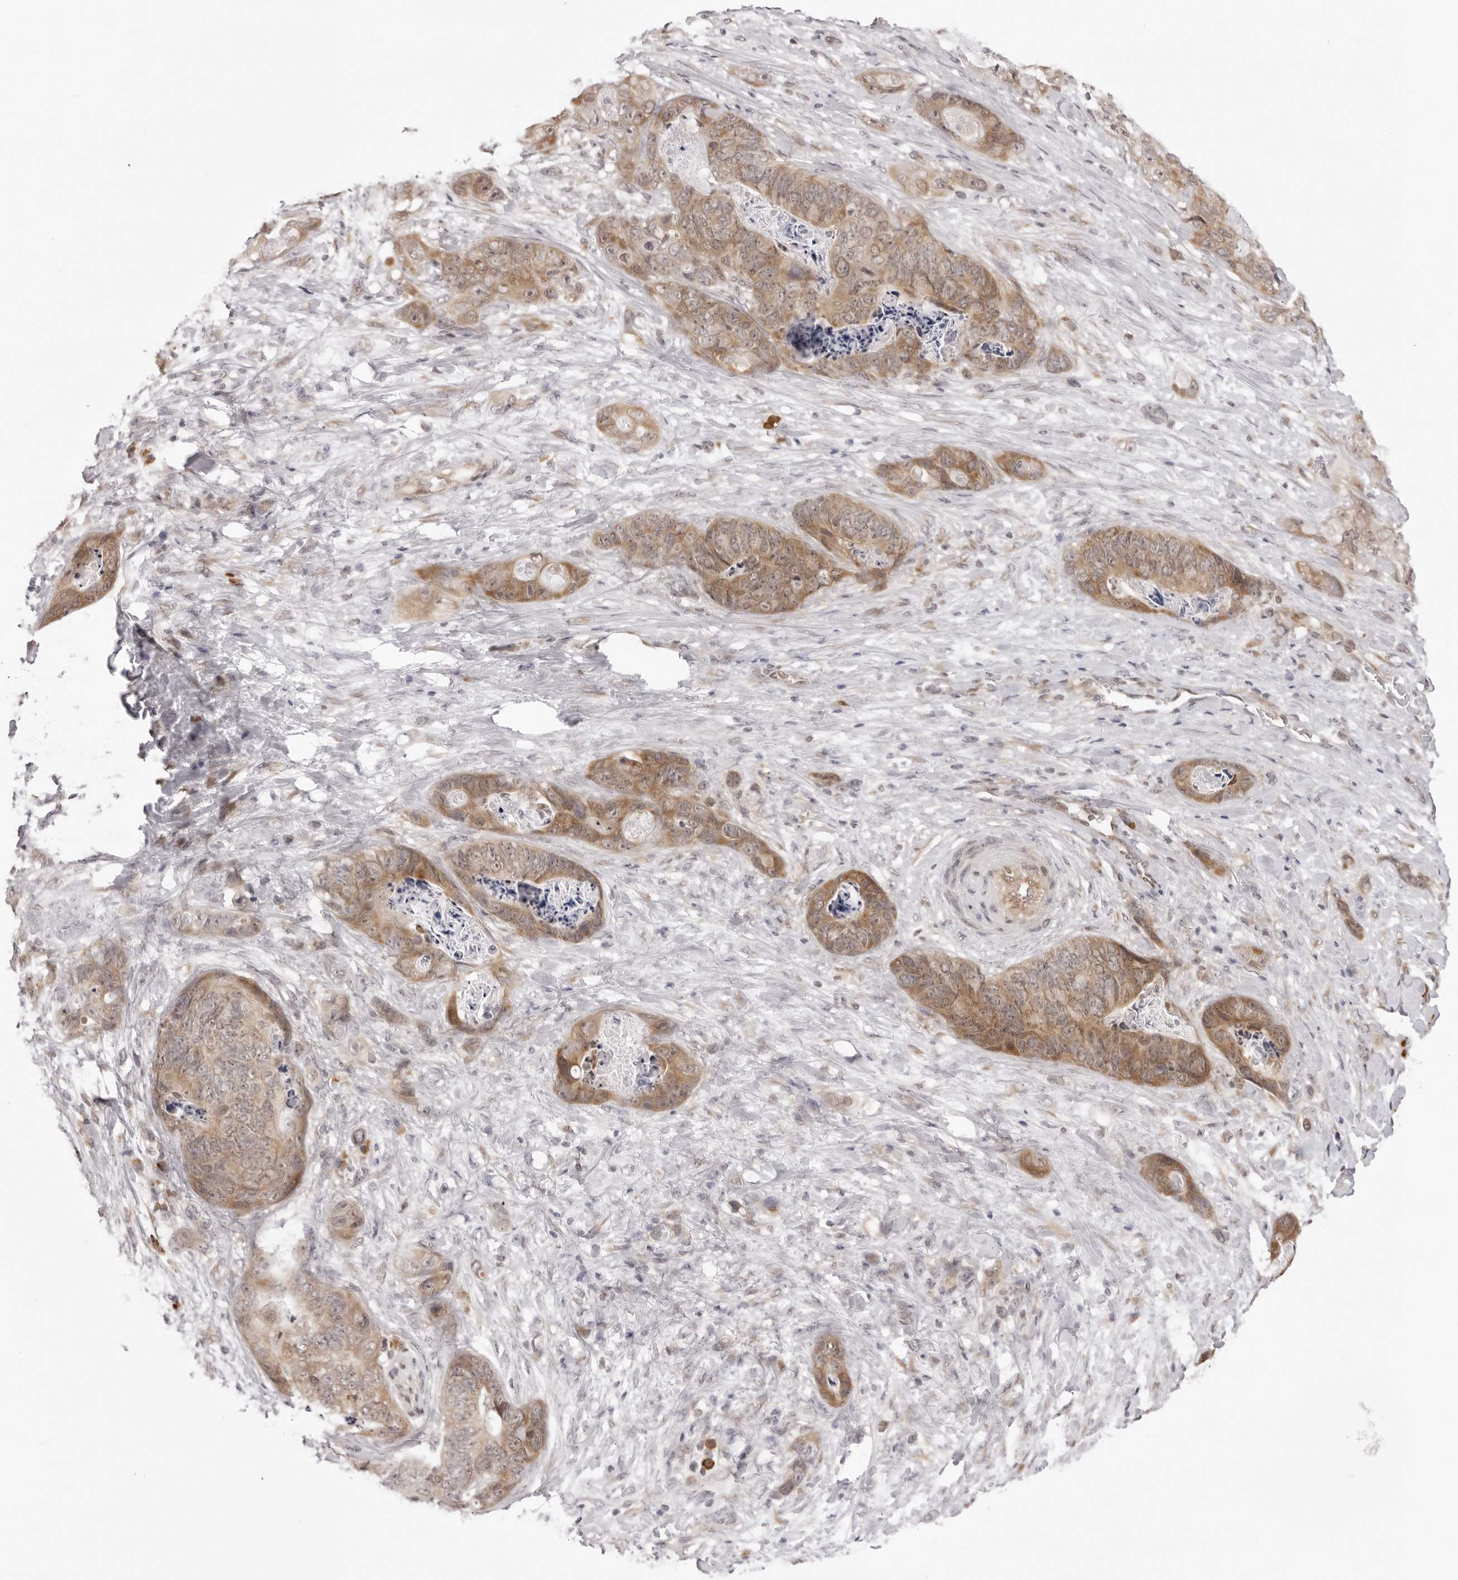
{"staining": {"intensity": "moderate", "quantity": ">75%", "location": "cytoplasmic/membranous"}, "tissue": "stomach cancer", "cell_type": "Tumor cells", "image_type": "cancer", "snomed": [{"axis": "morphology", "description": "Normal tissue, NOS"}, {"axis": "morphology", "description": "Adenocarcinoma, NOS"}, {"axis": "topography", "description": "Stomach"}], "caption": "Adenocarcinoma (stomach) tissue displays moderate cytoplasmic/membranous positivity in about >75% of tumor cells (DAB (3,3'-diaminobenzidine) = brown stain, brightfield microscopy at high magnification).", "gene": "ZC3H11A", "patient": {"sex": "female", "age": 89}}